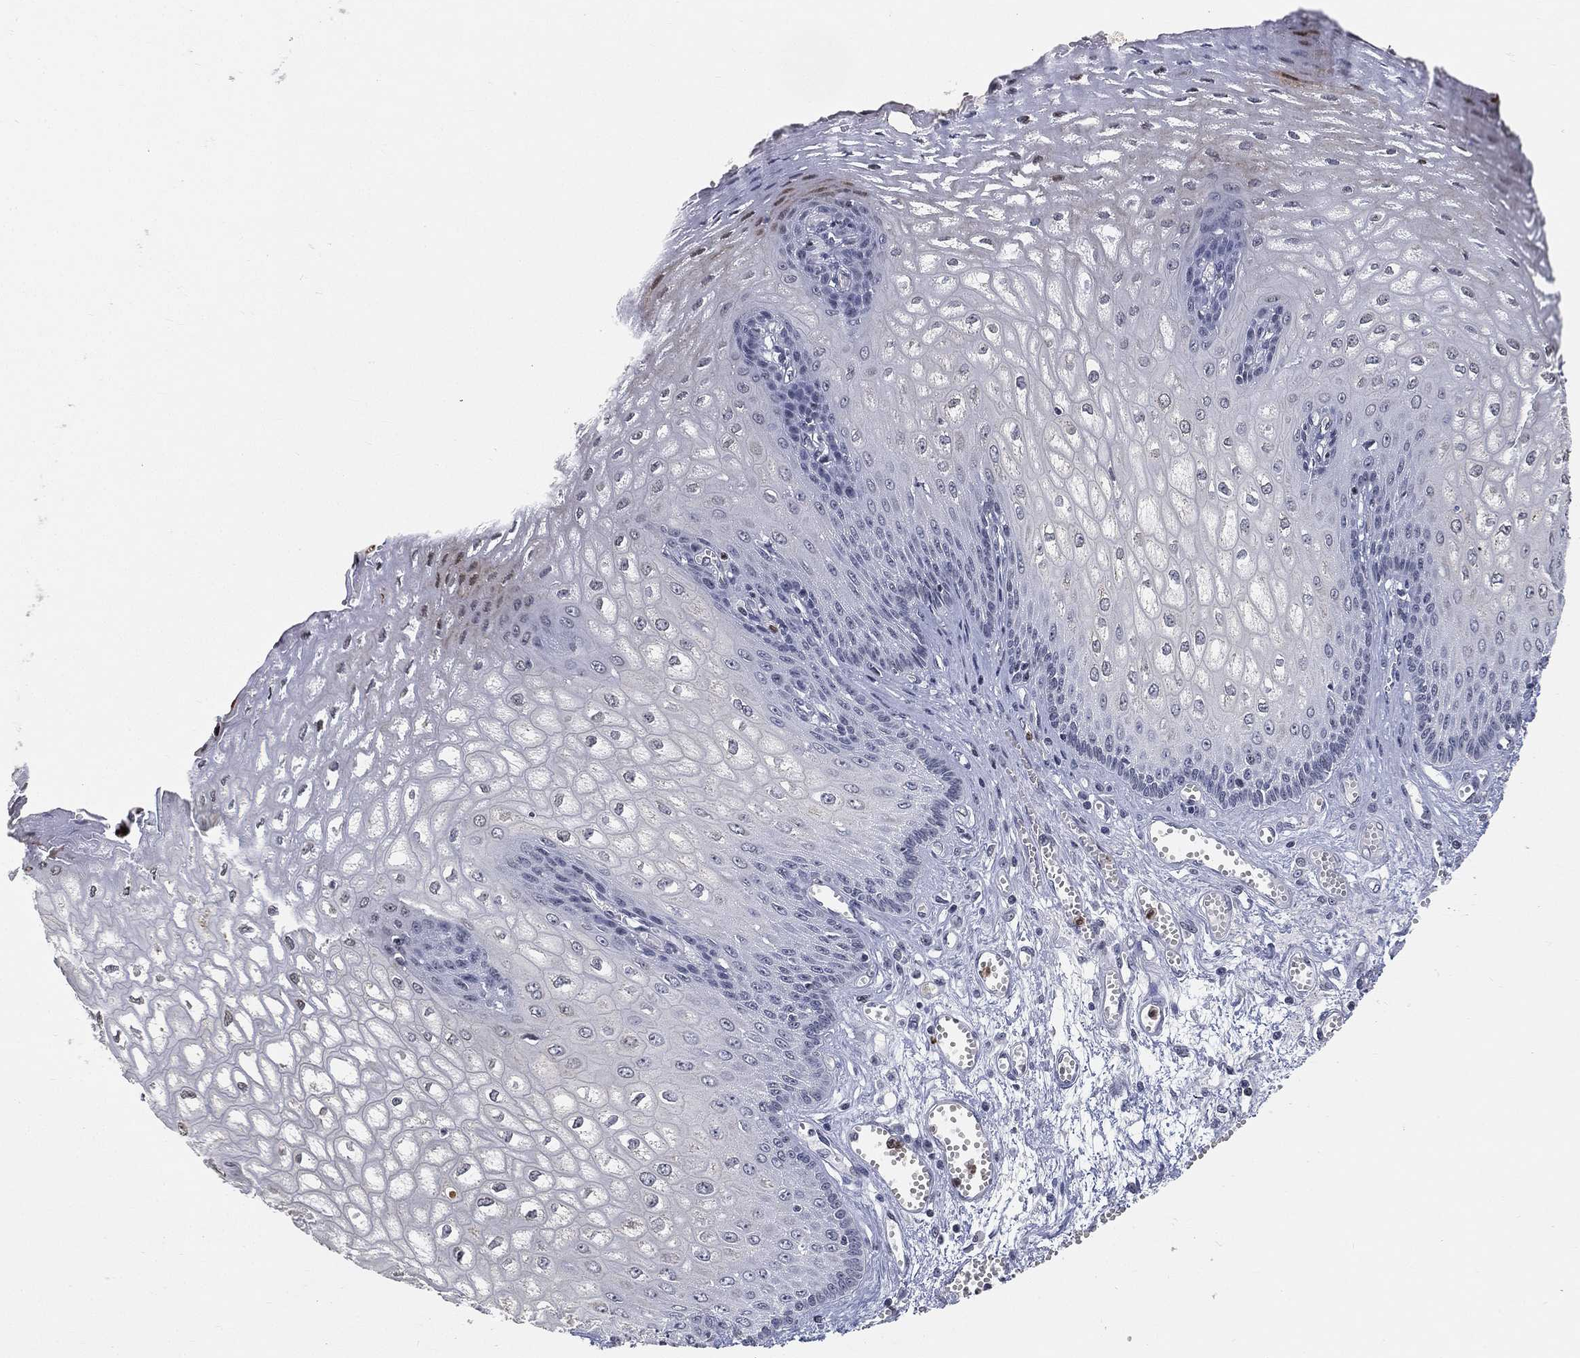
{"staining": {"intensity": "negative", "quantity": "none", "location": "none"}, "tissue": "esophagus", "cell_type": "Squamous epithelial cells", "image_type": "normal", "snomed": [{"axis": "morphology", "description": "Normal tissue, NOS"}, {"axis": "topography", "description": "Esophagus"}], "caption": "Immunohistochemistry (IHC) of benign human esophagus reveals no staining in squamous epithelial cells.", "gene": "ARG1", "patient": {"sex": "male", "age": 58}}